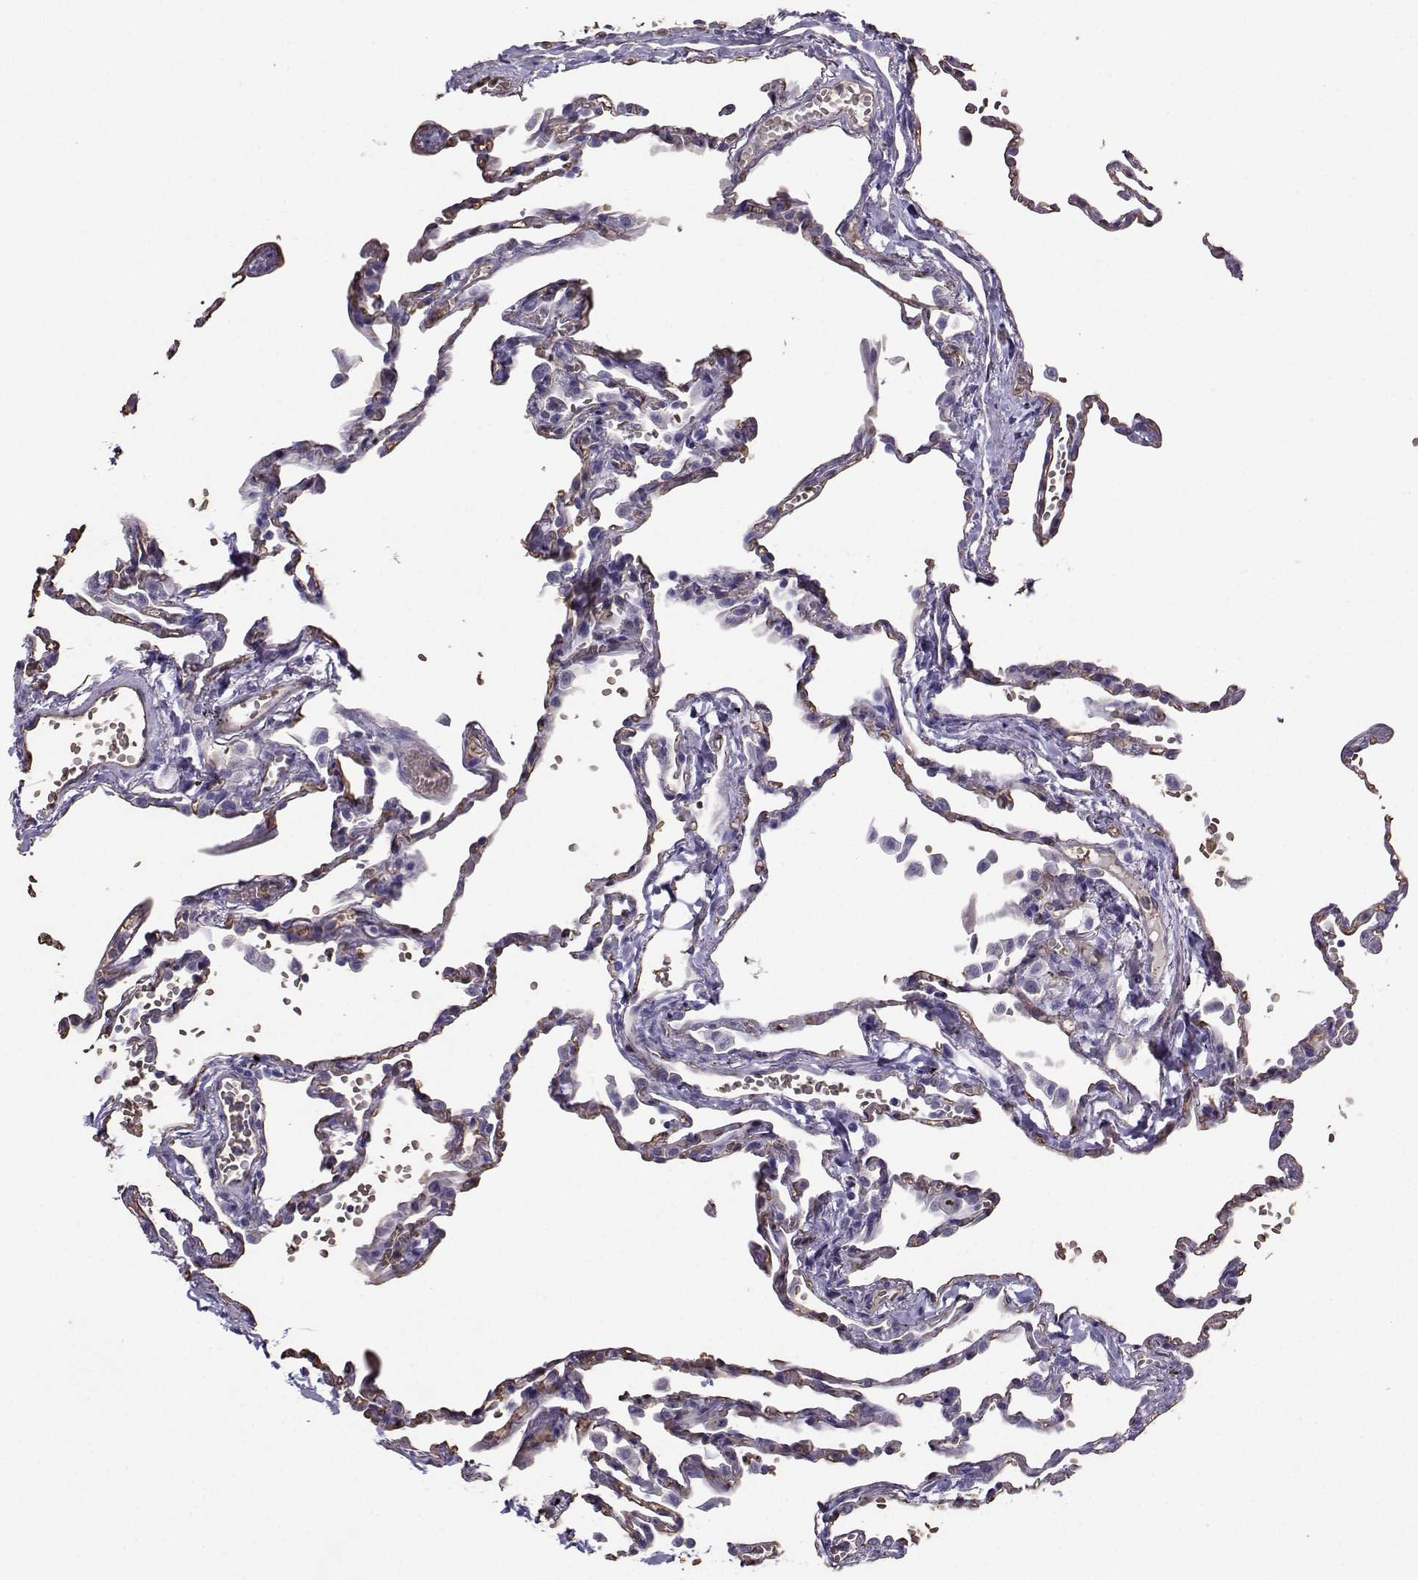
{"staining": {"intensity": "negative", "quantity": "none", "location": "none"}, "tissue": "lung", "cell_type": "Alveolar cells", "image_type": "normal", "snomed": [{"axis": "morphology", "description": "Normal tissue, NOS"}, {"axis": "topography", "description": "Lung"}], "caption": "DAB (3,3'-diaminobenzidine) immunohistochemical staining of benign human lung displays no significant staining in alveolar cells. The staining is performed using DAB brown chromogen with nuclei counter-stained in using hematoxylin.", "gene": "CLUL1", "patient": {"sex": "male", "age": 78}}